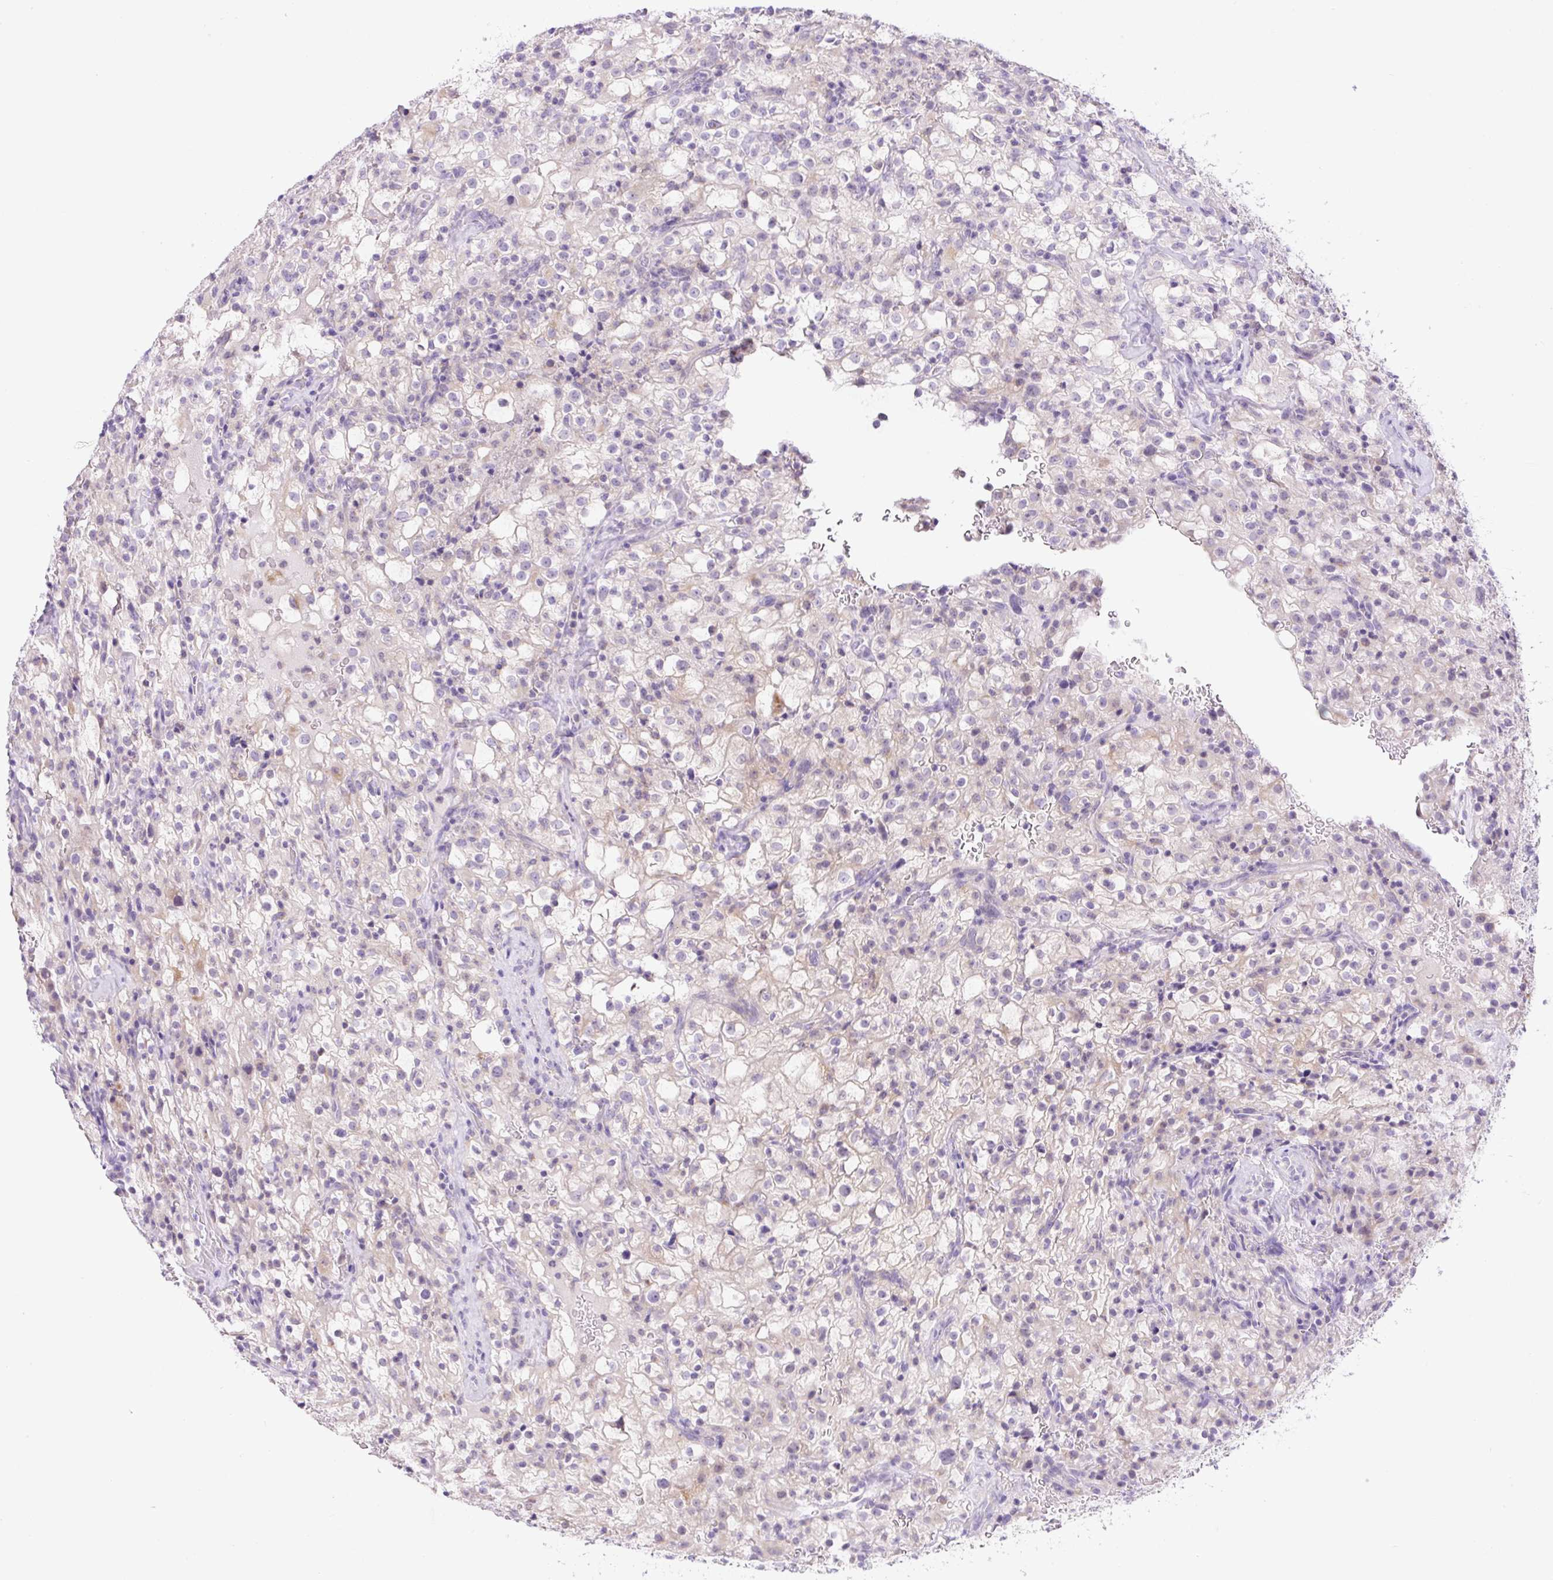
{"staining": {"intensity": "negative", "quantity": "none", "location": "none"}, "tissue": "renal cancer", "cell_type": "Tumor cells", "image_type": "cancer", "snomed": [{"axis": "morphology", "description": "Adenocarcinoma, NOS"}, {"axis": "topography", "description": "Kidney"}], "caption": "IHC histopathology image of neoplastic tissue: adenocarcinoma (renal) stained with DAB (3,3'-diaminobenzidine) exhibits no significant protein expression in tumor cells.", "gene": "NDST3", "patient": {"sex": "female", "age": 74}}